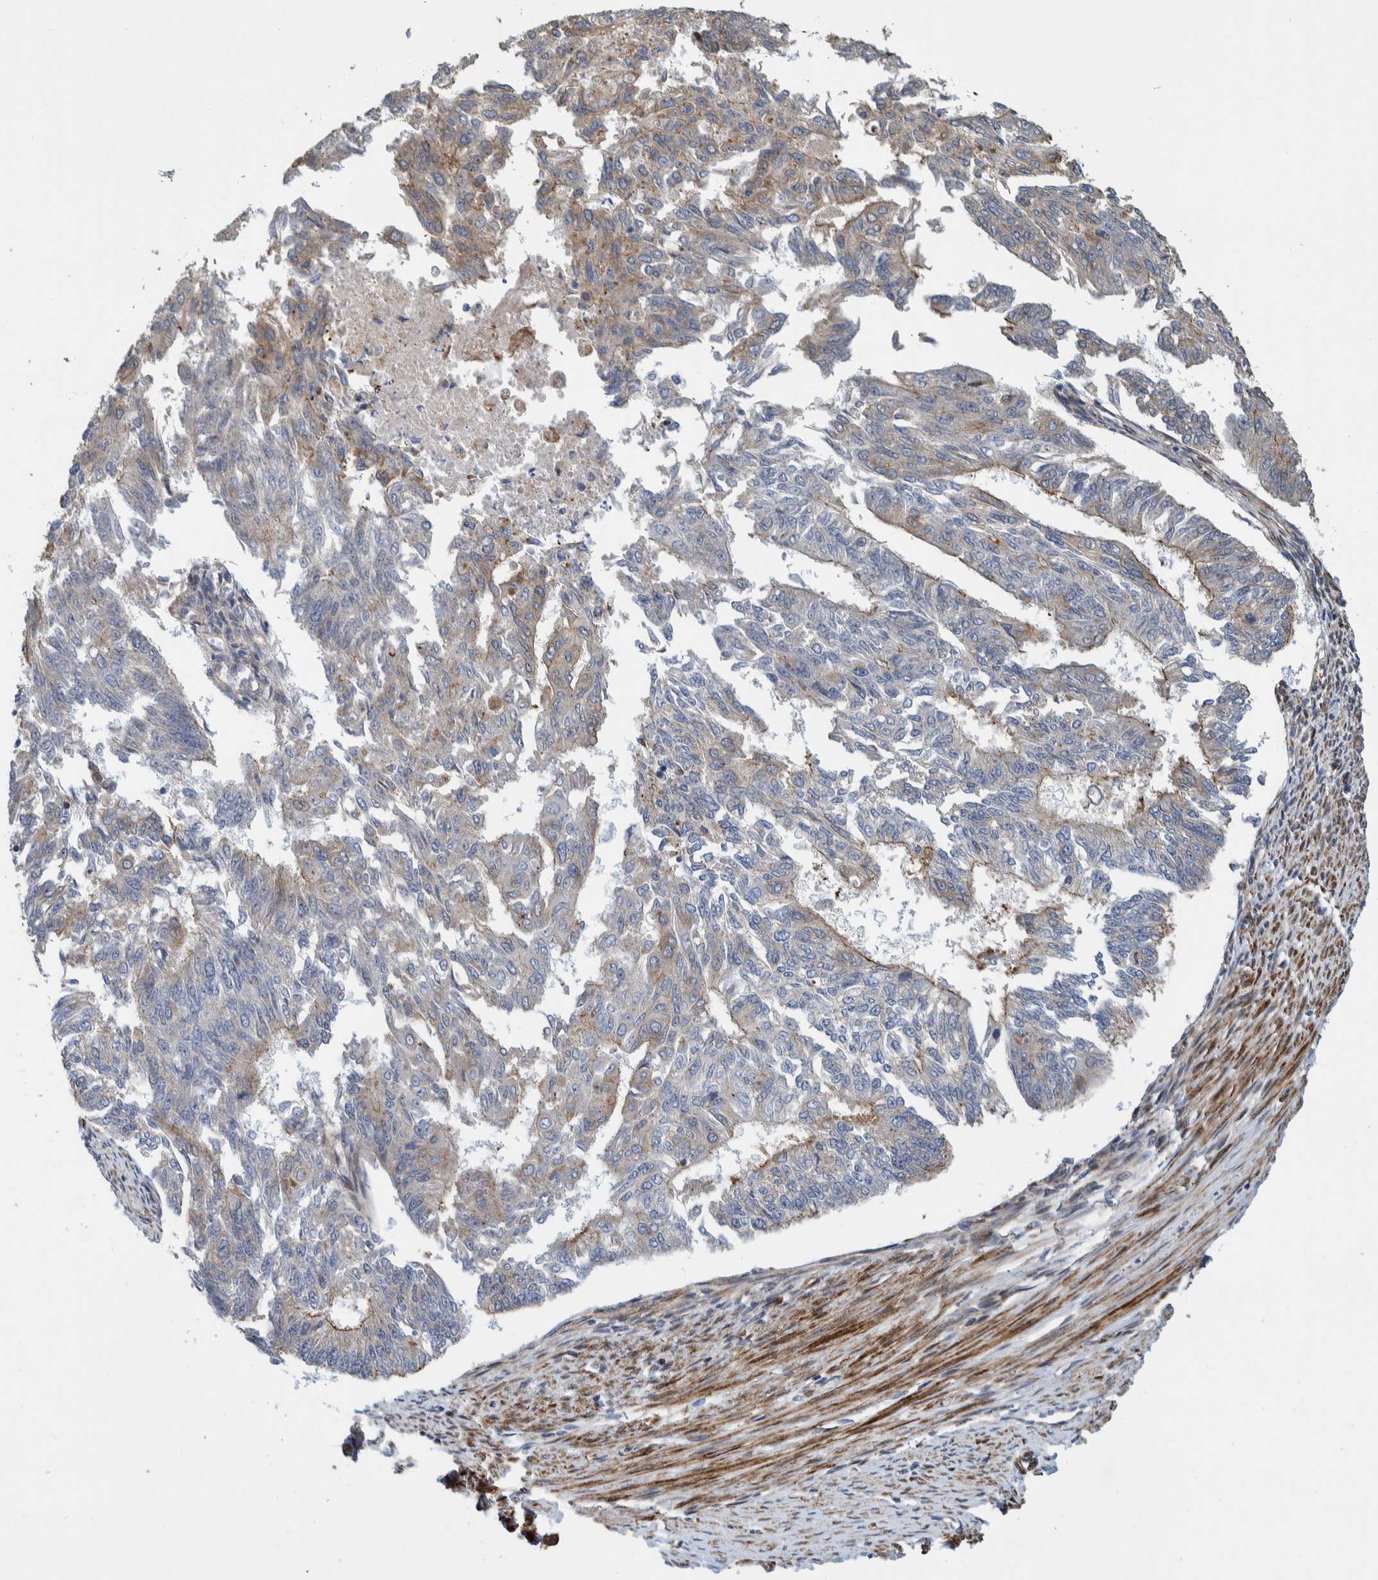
{"staining": {"intensity": "weak", "quantity": "25%-75%", "location": "cytoplasmic/membranous"}, "tissue": "endometrial cancer", "cell_type": "Tumor cells", "image_type": "cancer", "snomed": [{"axis": "morphology", "description": "Adenocarcinoma, NOS"}, {"axis": "topography", "description": "Endometrium"}], "caption": "Human endometrial adenocarcinoma stained with a protein marker demonstrates weak staining in tumor cells.", "gene": "CCDC57", "patient": {"sex": "female", "age": 32}}